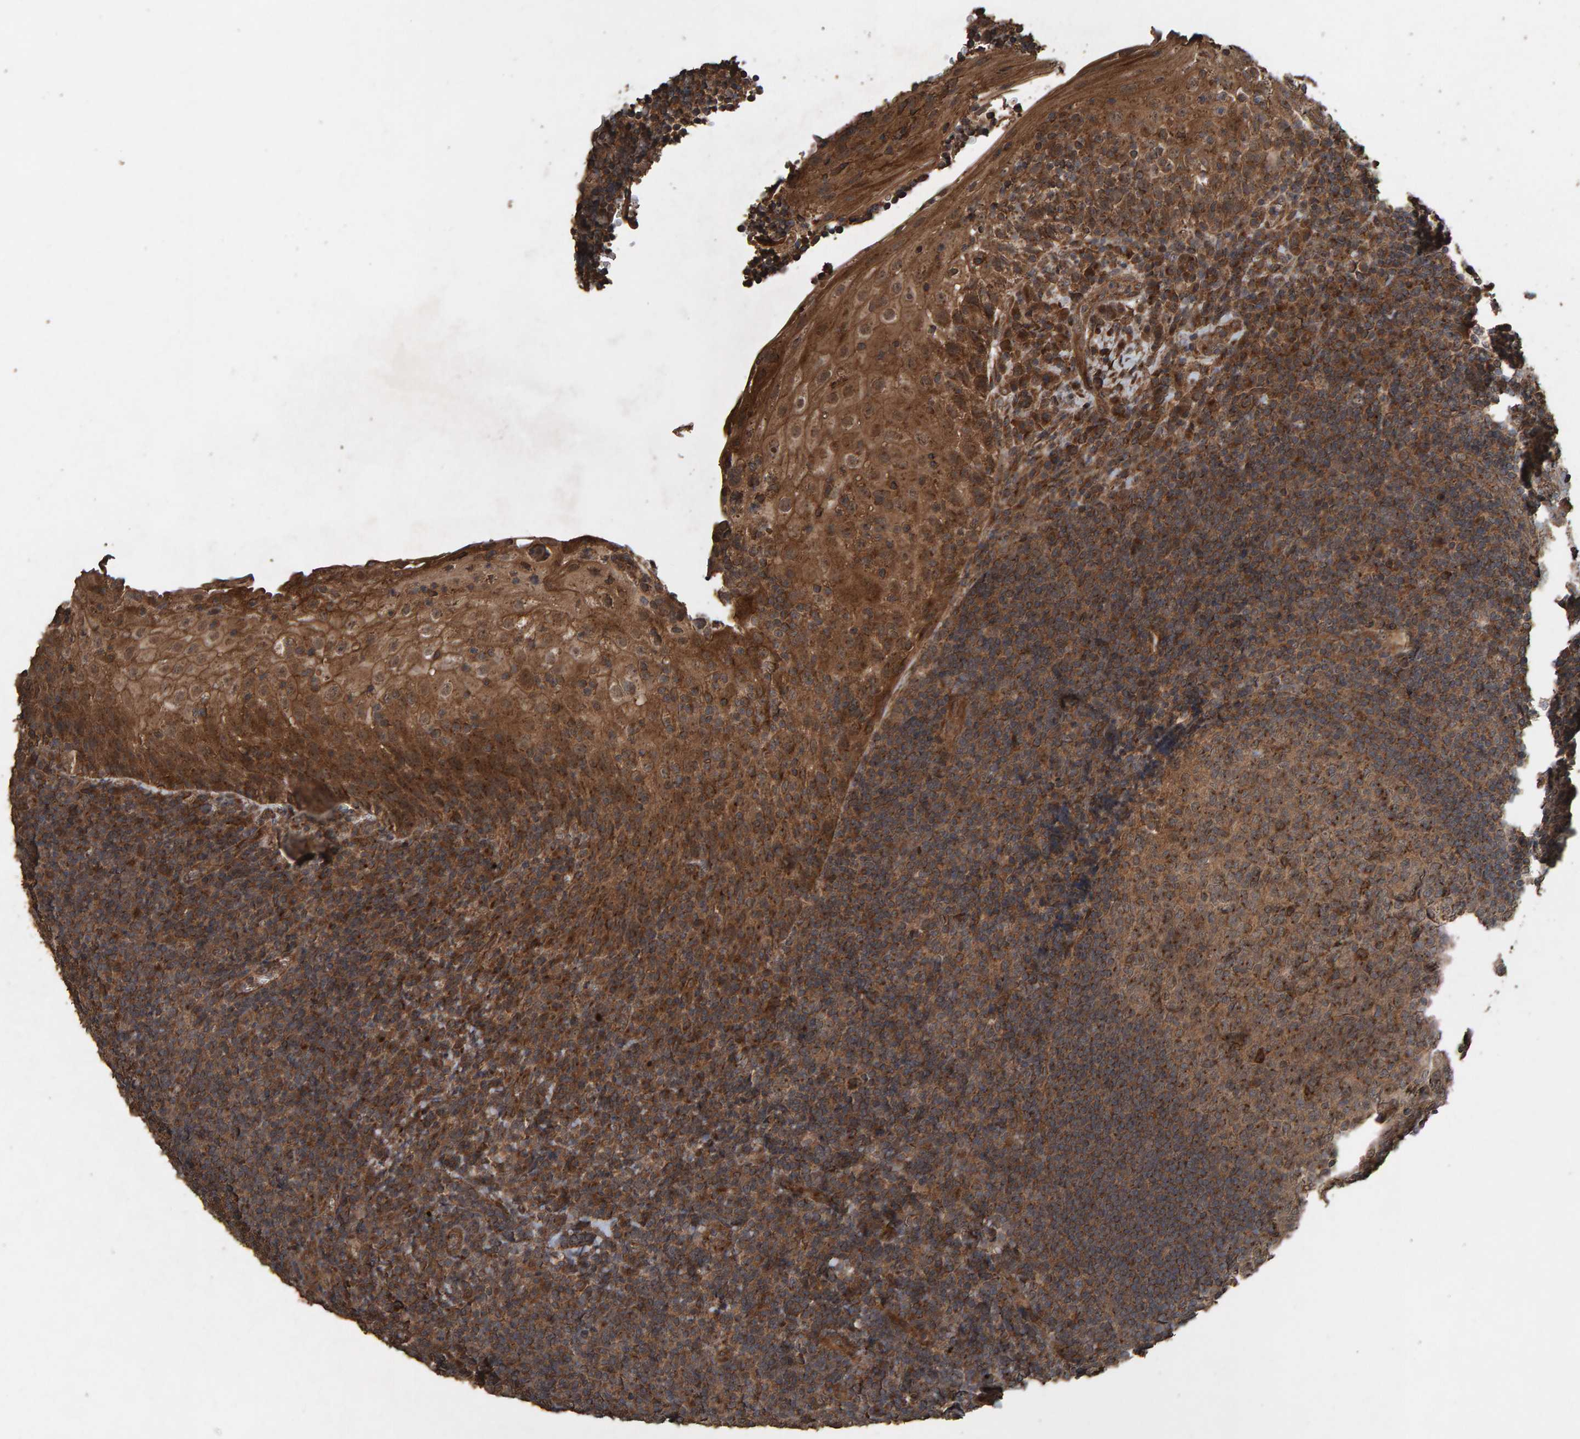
{"staining": {"intensity": "strong", "quantity": "<25%", "location": "cytoplasmic/membranous"}, "tissue": "tonsil", "cell_type": "Germinal center cells", "image_type": "normal", "snomed": [{"axis": "morphology", "description": "Normal tissue, NOS"}, {"axis": "topography", "description": "Tonsil"}], "caption": "Strong cytoplasmic/membranous protein staining is identified in approximately <25% of germinal center cells in tonsil.", "gene": "DUS1L", "patient": {"sex": "male", "age": 37}}